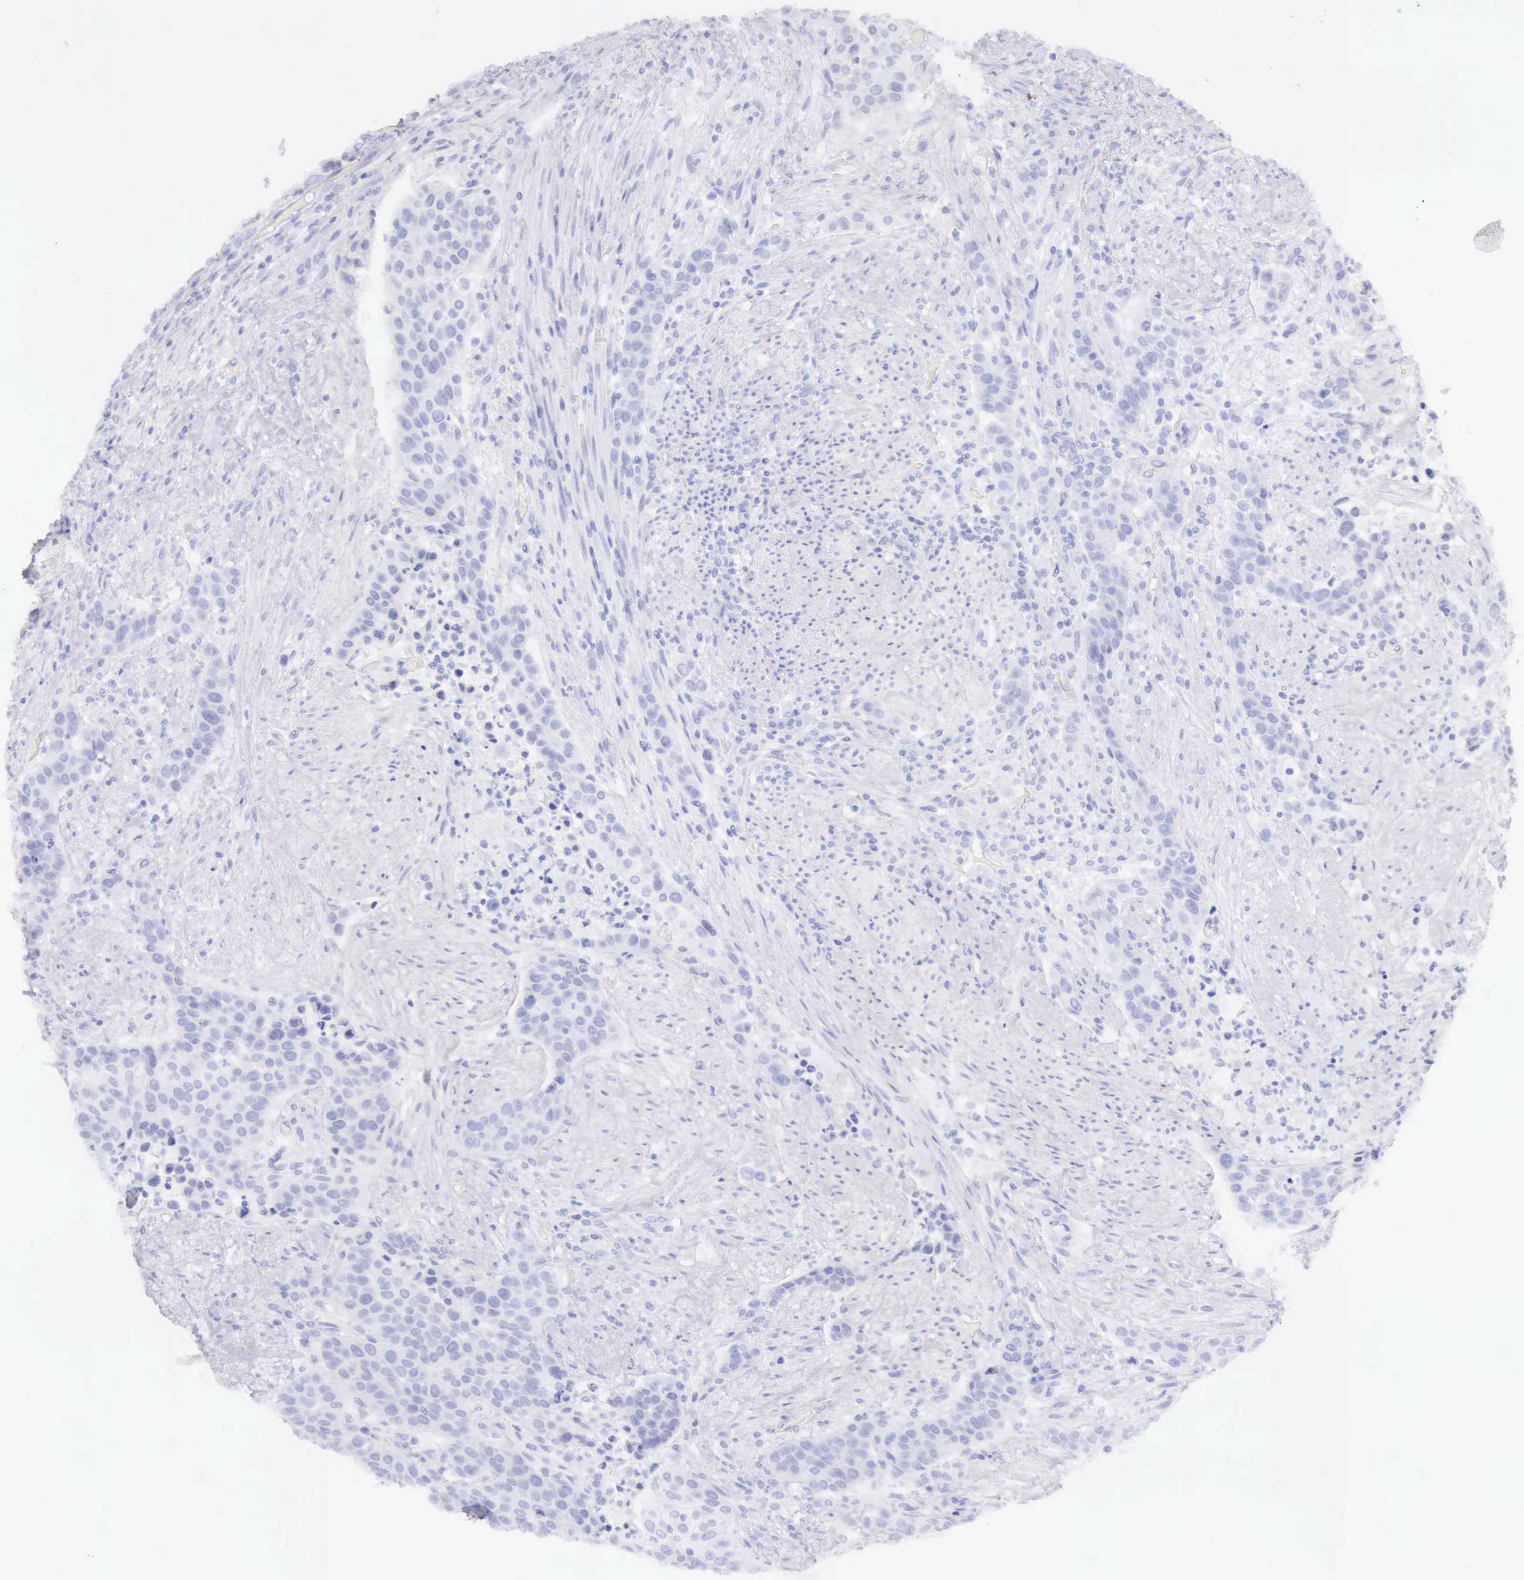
{"staining": {"intensity": "negative", "quantity": "none", "location": "none"}, "tissue": "urothelial cancer", "cell_type": "Tumor cells", "image_type": "cancer", "snomed": [{"axis": "morphology", "description": "Urothelial carcinoma, High grade"}, {"axis": "topography", "description": "Urinary bladder"}], "caption": "A histopathology image of human urothelial cancer is negative for staining in tumor cells. Brightfield microscopy of IHC stained with DAB (brown) and hematoxylin (blue), captured at high magnification.", "gene": "ARHGAP4", "patient": {"sex": "male", "age": 74}}